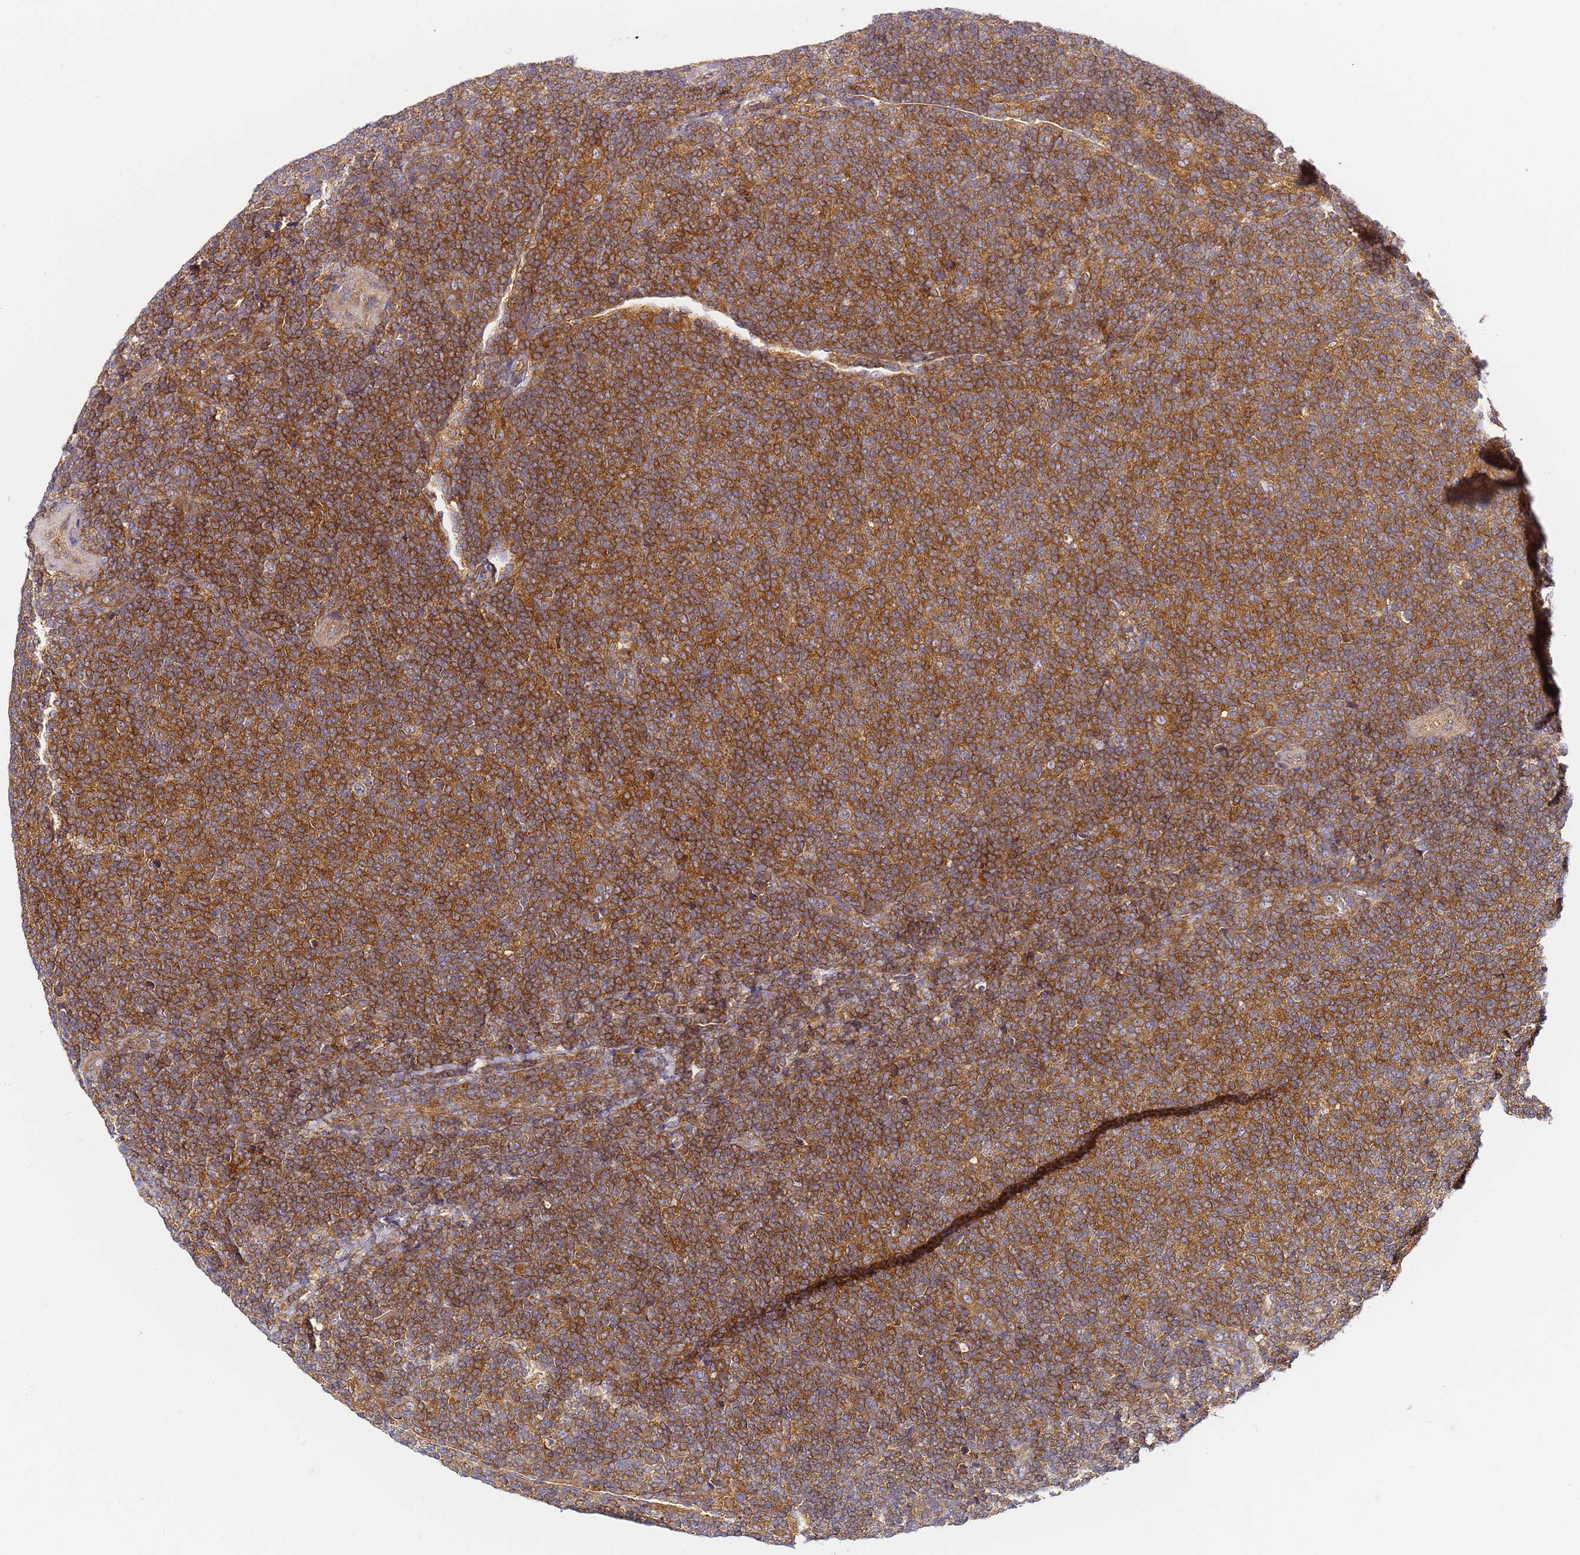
{"staining": {"intensity": "strong", "quantity": ">75%", "location": "cytoplasmic/membranous"}, "tissue": "lymphoma", "cell_type": "Tumor cells", "image_type": "cancer", "snomed": [{"axis": "morphology", "description": "Malignant lymphoma, non-Hodgkin's type, Low grade"}, {"axis": "topography", "description": "Lymph node"}], "caption": "A high-resolution micrograph shows IHC staining of low-grade malignant lymphoma, non-Hodgkin's type, which reveals strong cytoplasmic/membranous staining in approximately >75% of tumor cells.", "gene": "CHM", "patient": {"sex": "male", "age": 66}}